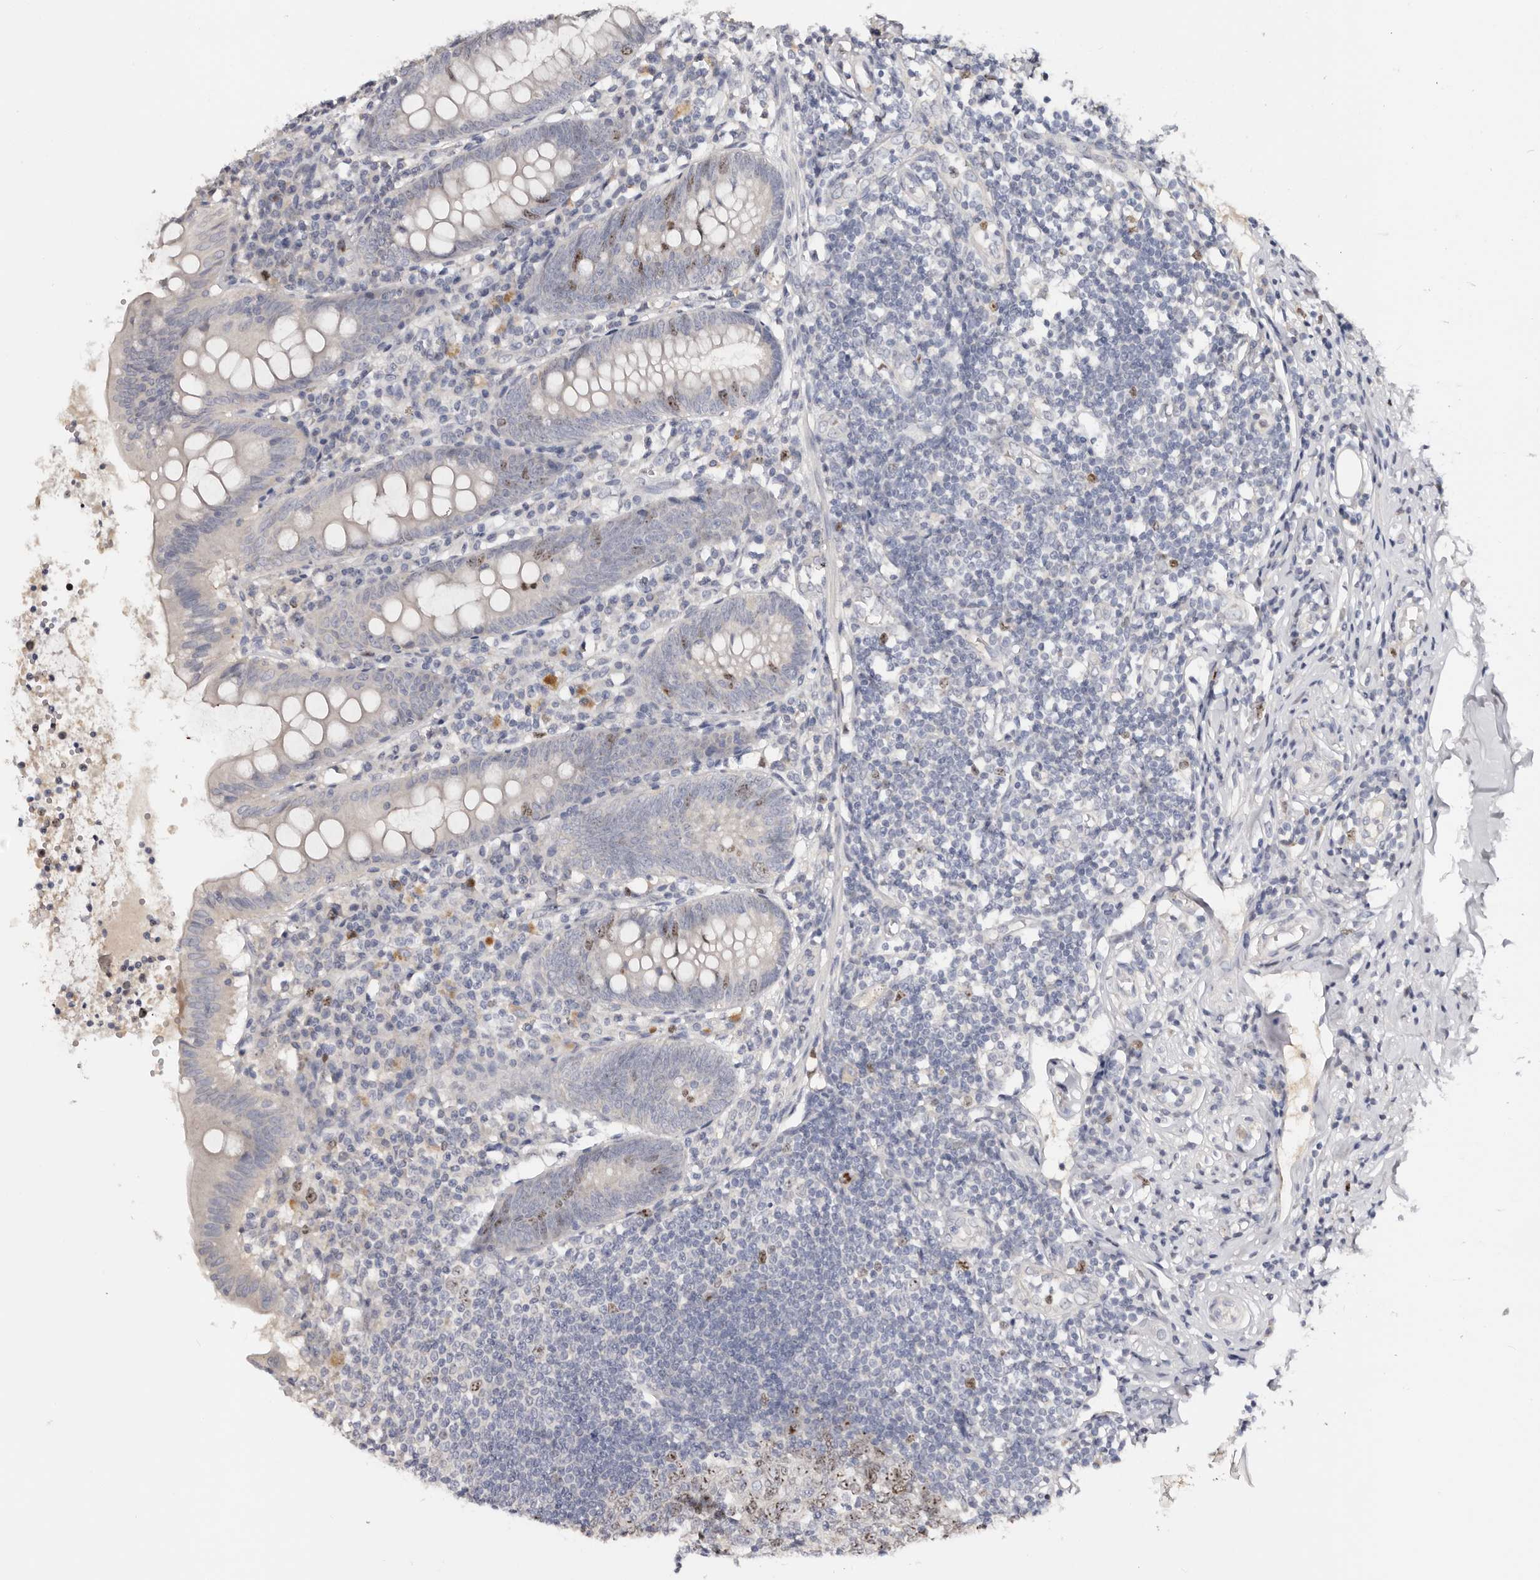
{"staining": {"intensity": "moderate", "quantity": "<25%", "location": "nuclear"}, "tissue": "appendix", "cell_type": "Glandular cells", "image_type": "normal", "snomed": [{"axis": "morphology", "description": "Normal tissue, NOS"}, {"axis": "topography", "description": "Appendix"}], "caption": "Immunohistochemical staining of benign human appendix exhibits <25% levels of moderate nuclear protein staining in approximately <25% of glandular cells.", "gene": "CCDC190", "patient": {"sex": "female", "age": 54}}